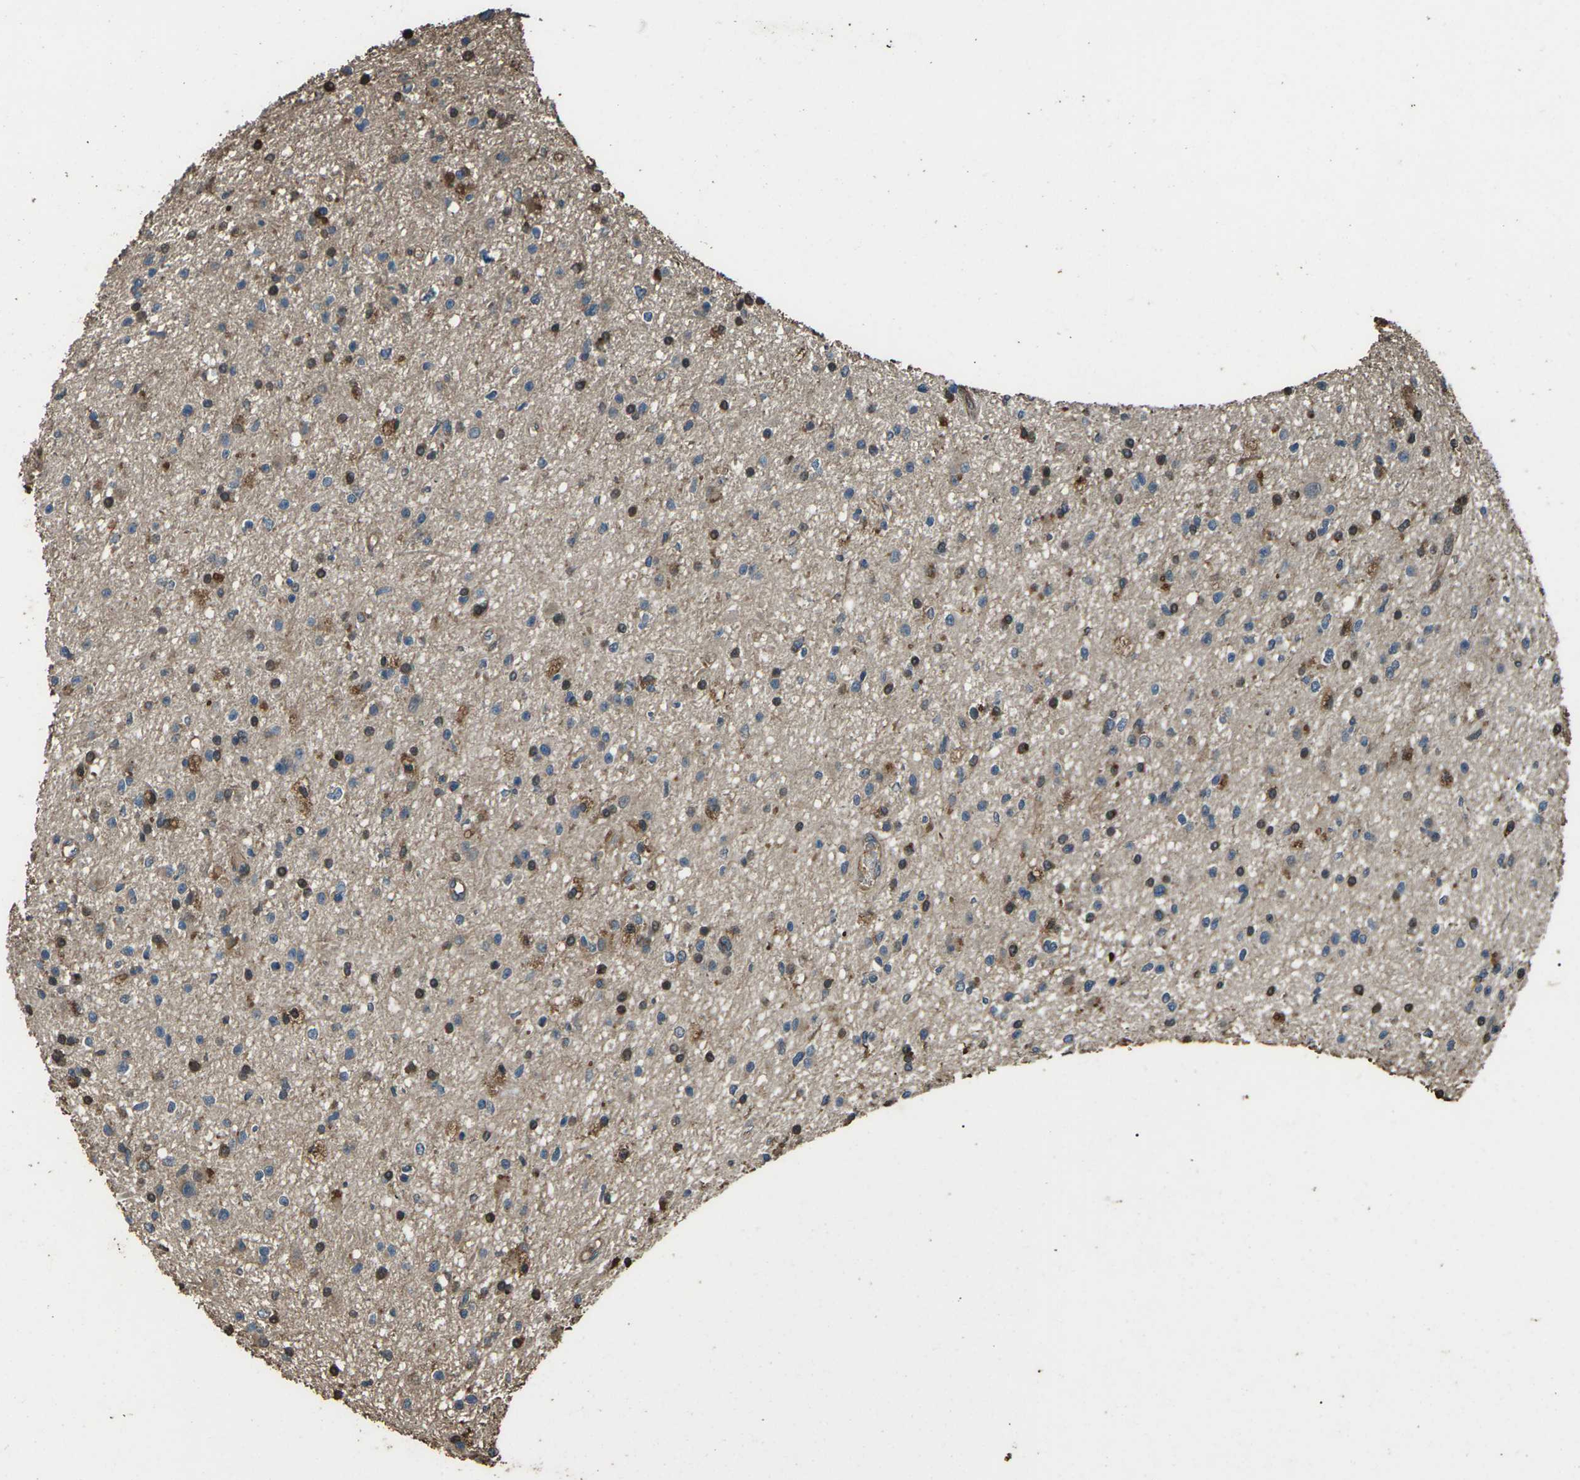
{"staining": {"intensity": "moderate", "quantity": "25%-75%", "location": "cytoplasmic/membranous"}, "tissue": "glioma", "cell_type": "Tumor cells", "image_type": "cancer", "snomed": [{"axis": "morphology", "description": "Glioma, malignant, High grade"}, {"axis": "topography", "description": "Brain"}], "caption": "Glioma stained for a protein reveals moderate cytoplasmic/membranous positivity in tumor cells.", "gene": "DHPS", "patient": {"sex": "male", "age": 33}}